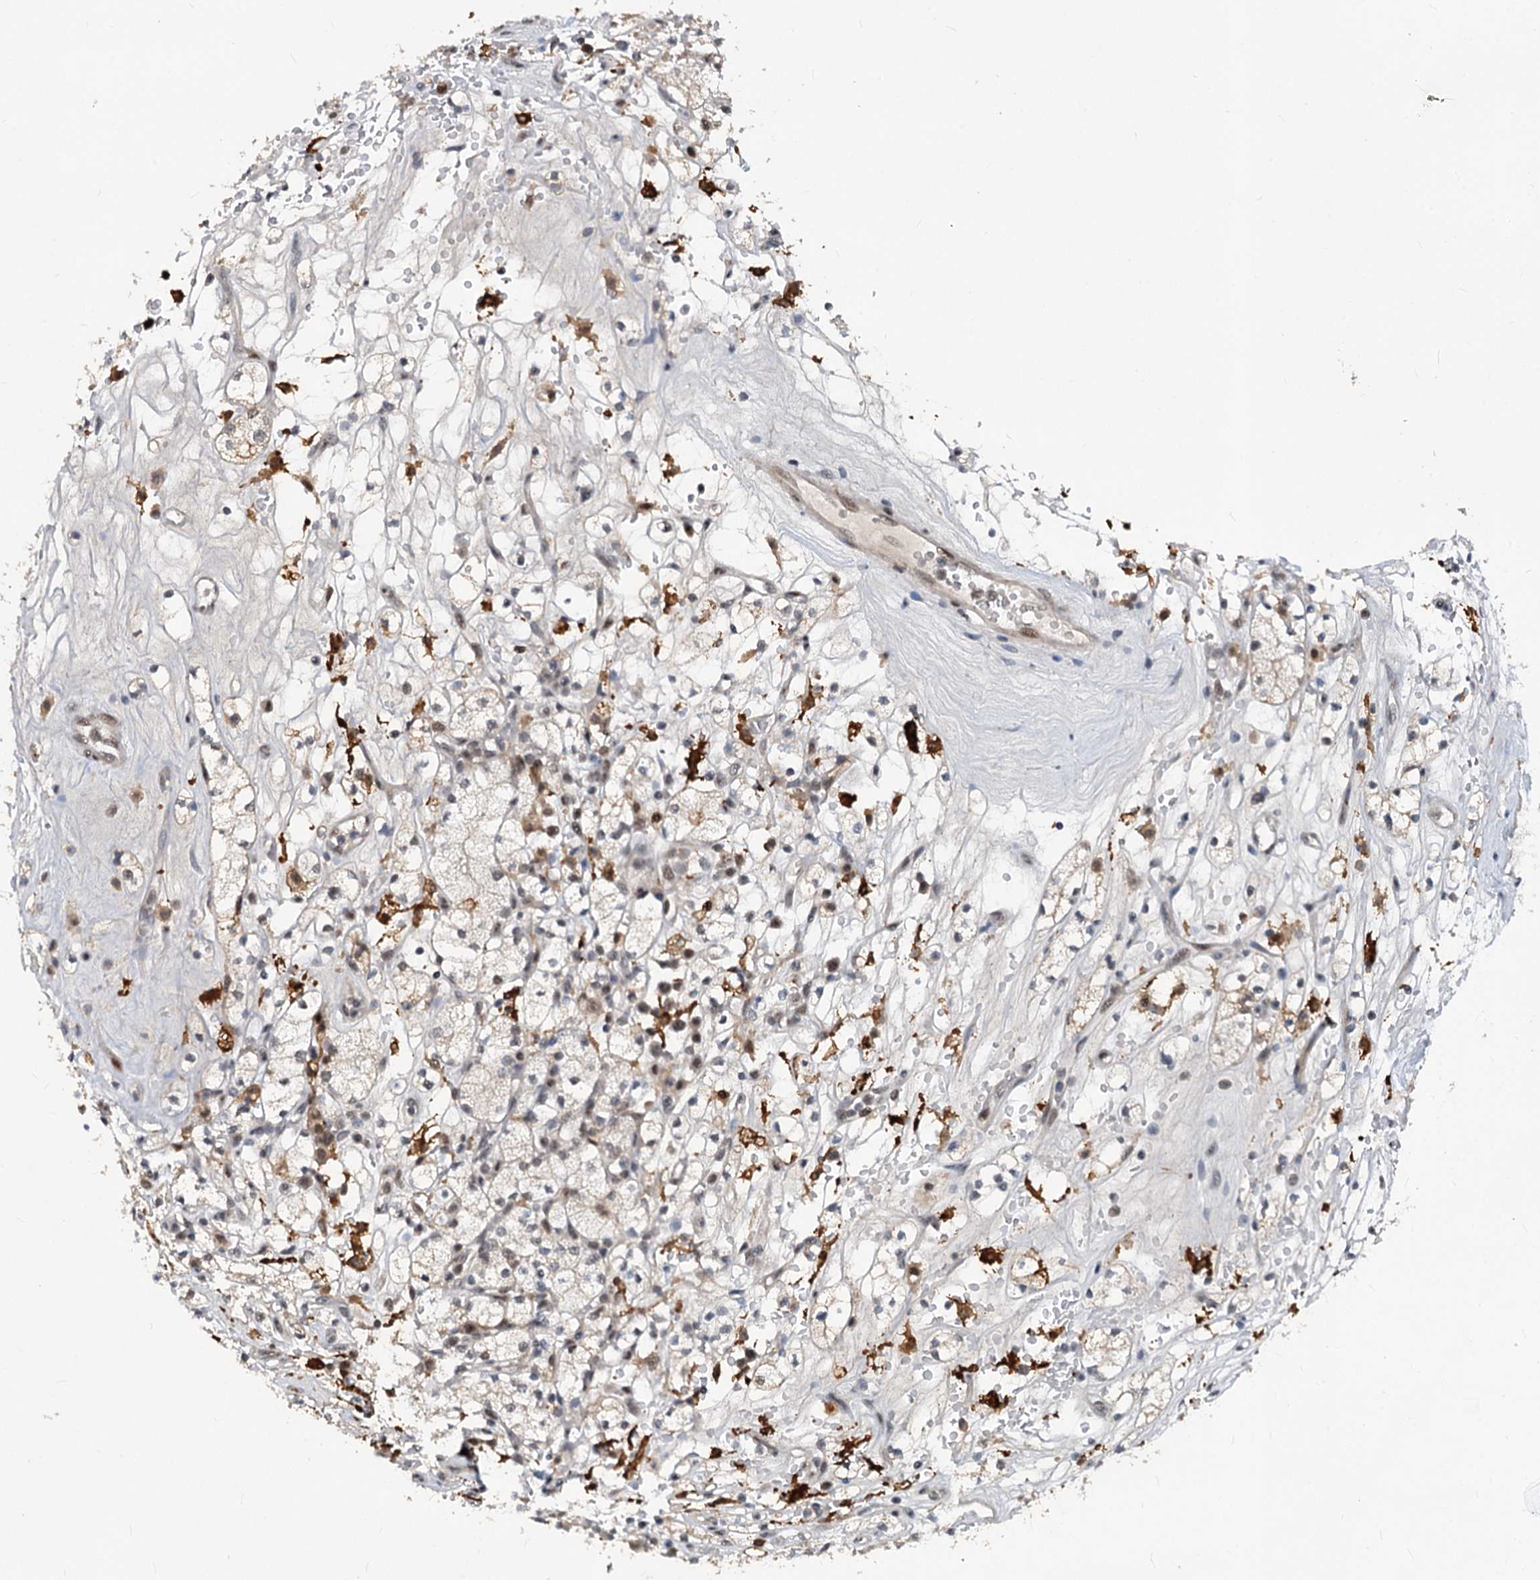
{"staining": {"intensity": "weak", "quantity": "25%-75%", "location": "nuclear"}, "tissue": "renal cancer", "cell_type": "Tumor cells", "image_type": "cancer", "snomed": [{"axis": "morphology", "description": "Adenocarcinoma, NOS"}, {"axis": "topography", "description": "Kidney"}], "caption": "Immunohistochemistry (IHC) photomicrograph of neoplastic tissue: human renal cancer (adenocarcinoma) stained using immunohistochemistry (IHC) displays low levels of weak protein expression localized specifically in the nuclear of tumor cells, appearing as a nuclear brown color.", "gene": "PHF8", "patient": {"sex": "male", "age": 77}}